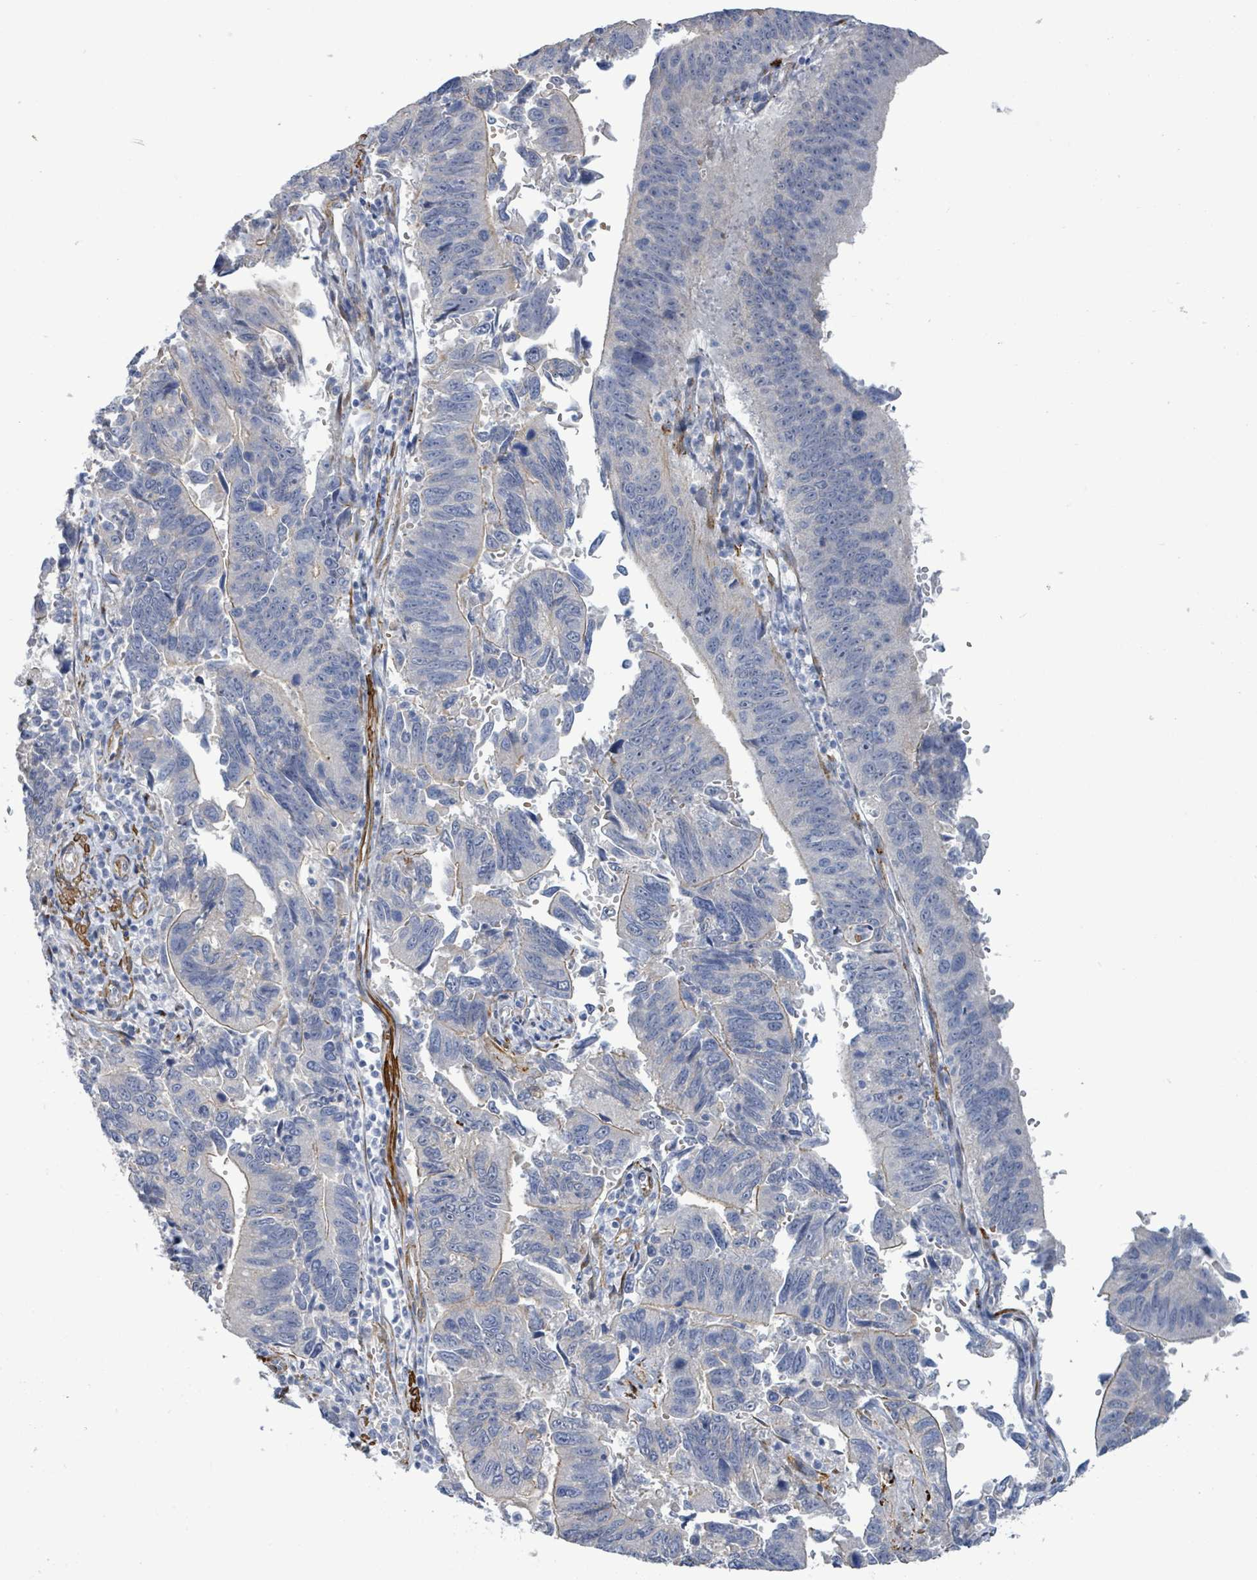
{"staining": {"intensity": "negative", "quantity": "none", "location": "none"}, "tissue": "stomach cancer", "cell_type": "Tumor cells", "image_type": "cancer", "snomed": [{"axis": "morphology", "description": "Adenocarcinoma, NOS"}, {"axis": "topography", "description": "Stomach"}], "caption": "This is a micrograph of IHC staining of stomach cancer, which shows no staining in tumor cells.", "gene": "DMRTC1B", "patient": {"sex": "male", "age": 59}}